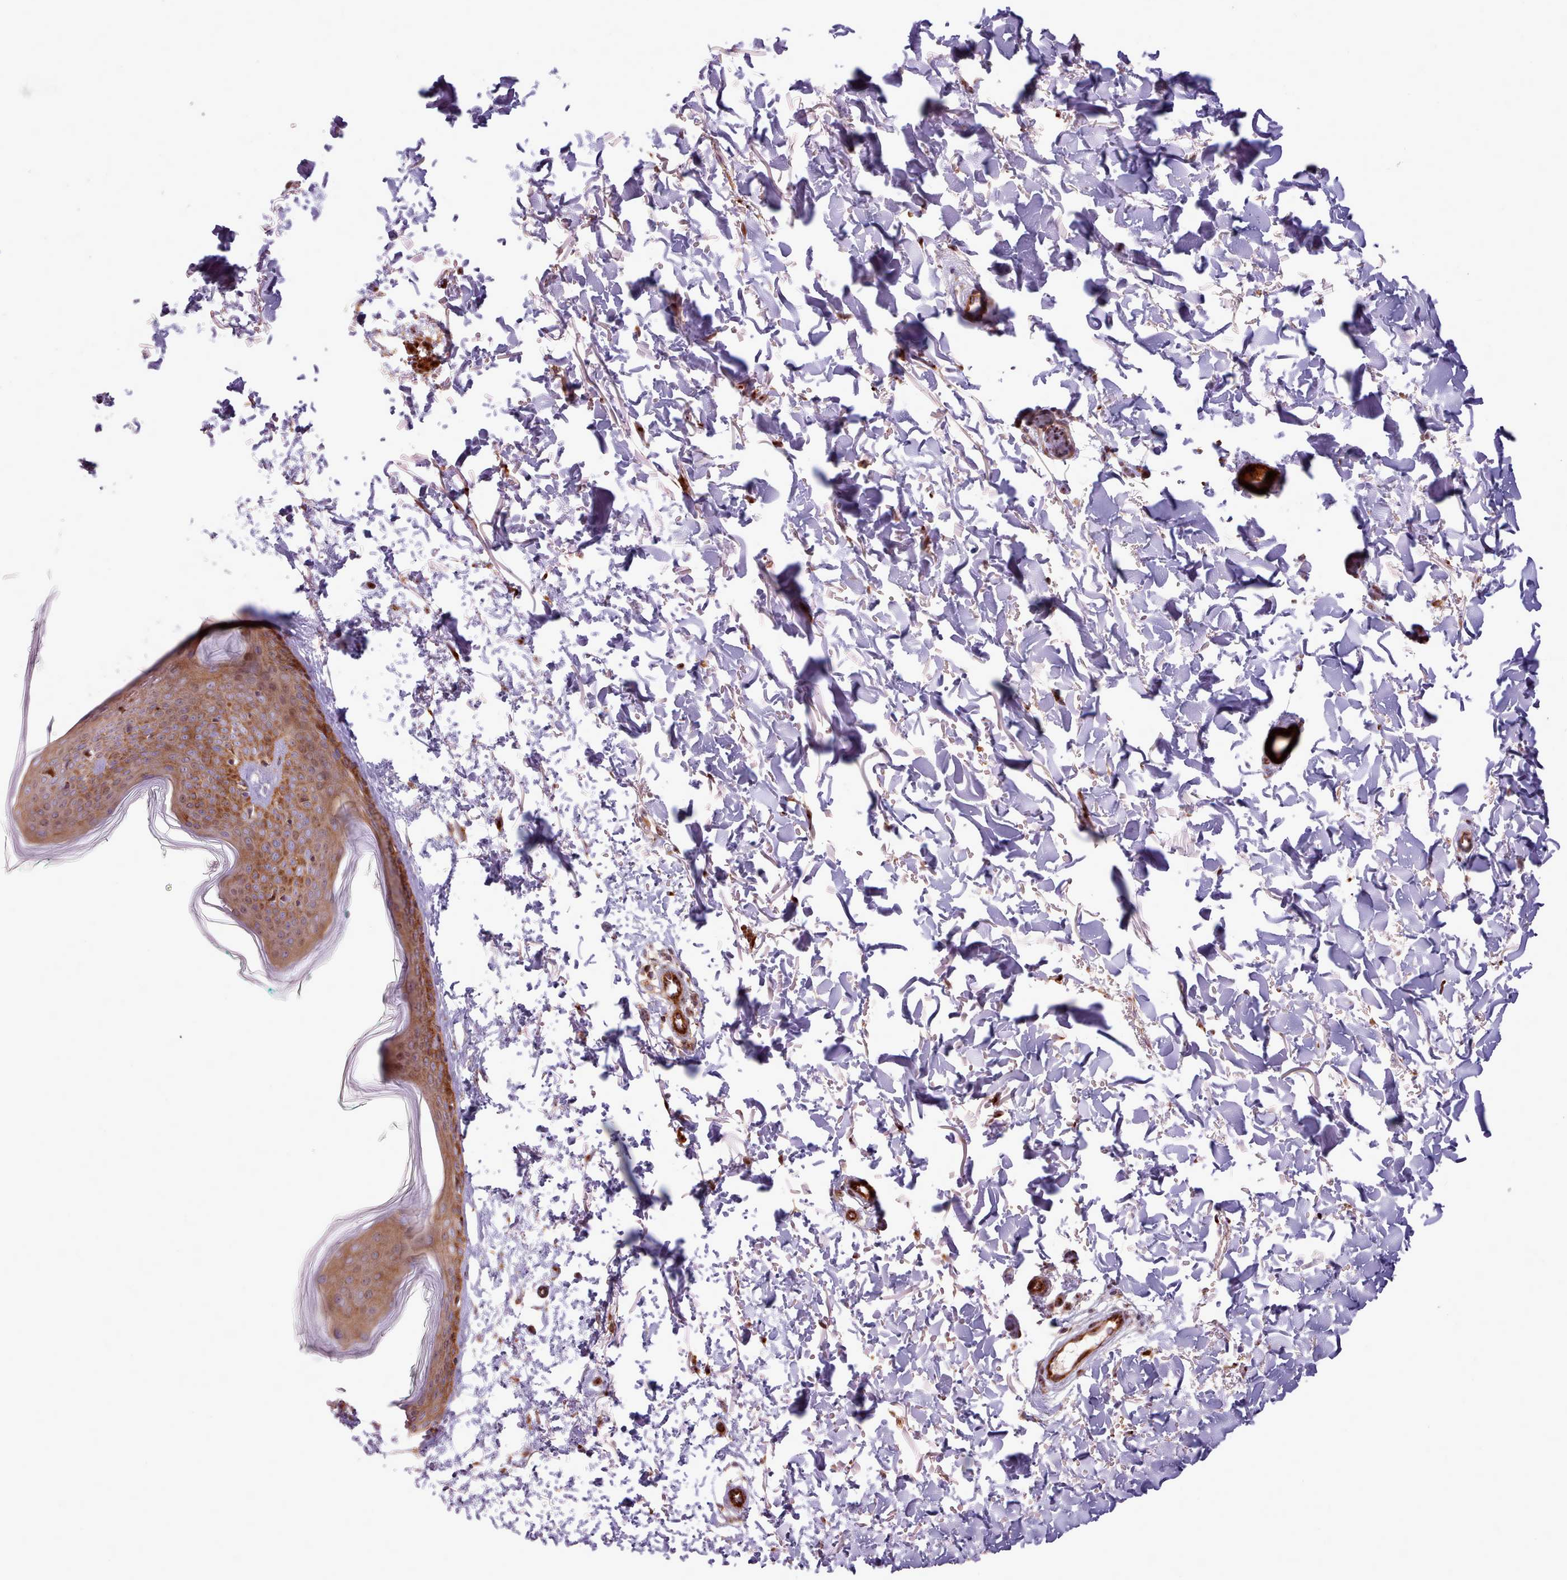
{"staining": {"intensity": "negative", "quantity": "none", "location": "none"}, "tissue": "skin", "cell_type": "Fibroblasts", "image_type": "normal", "snomed": [{"axis": "morphology", "description": "Normal tissue, NOS"}, {"axis": "topography", "description": "Skin"}], "caption": "The photomicrograph reveals no staining of fibroblasts in unremarkable skin.", "gene": "PPP3R1", "patient": {"sex": "male", "age": 66}}